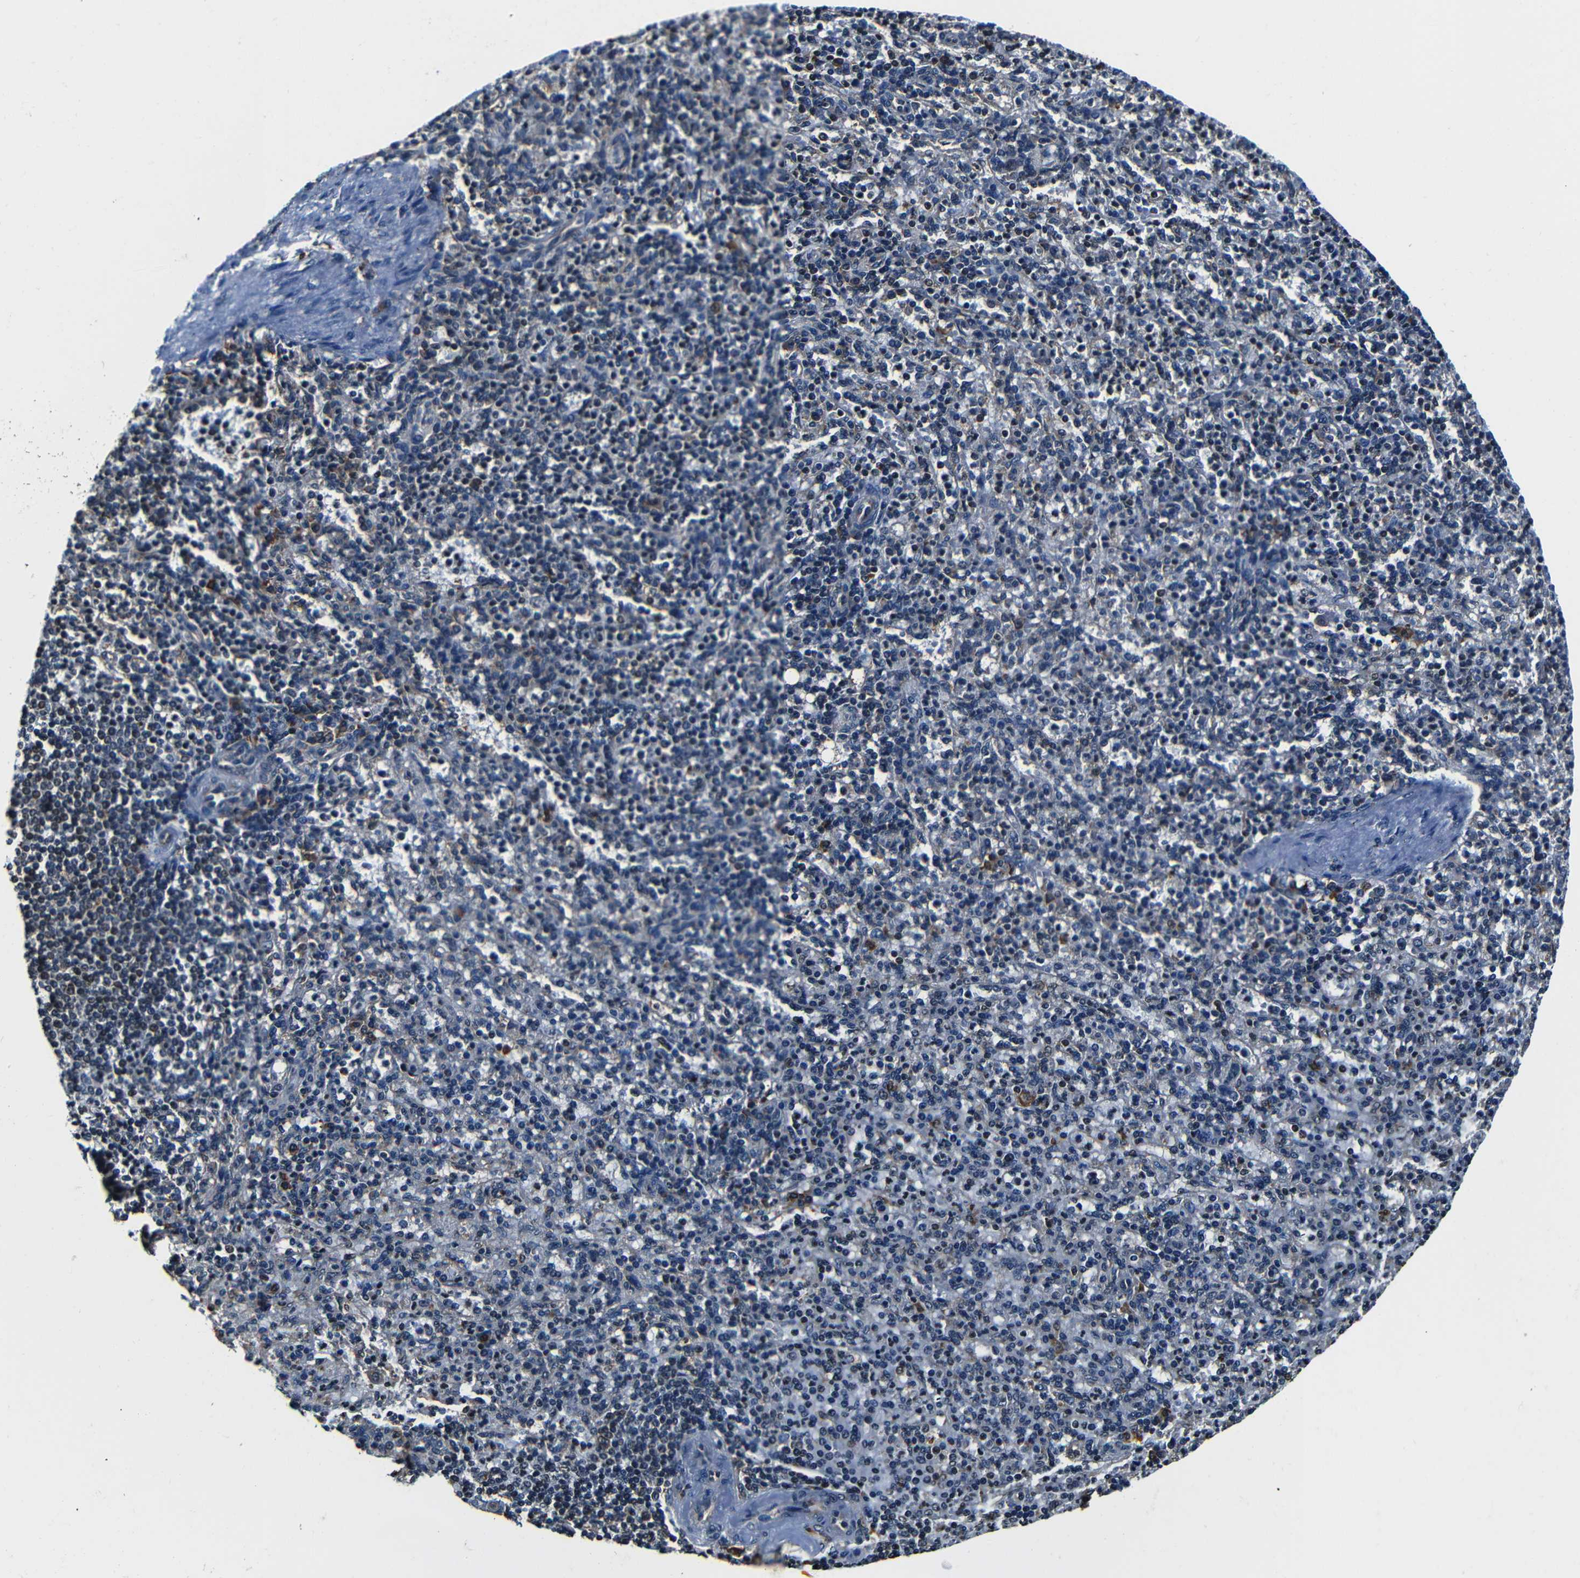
{"staining": {"intensity": "weak", "quantity": "<25%", "location": "cytoplasmic/membranous"}, "tissue": "spleen", "cell_type": "Cells in red pulp", "image_type": "normal", "snomed": [{"axis": "morphology", "description": "Normal tissue, NOS"}, {"axis": "topography", "description": "Spleen"}], "caption": "DAB immunohistochemical staining of unremarkable human spleen shows no significant positivity in cells in red pulp.", "gene": "NCBP3", "patient": {"sex": "female", "age": 74}}